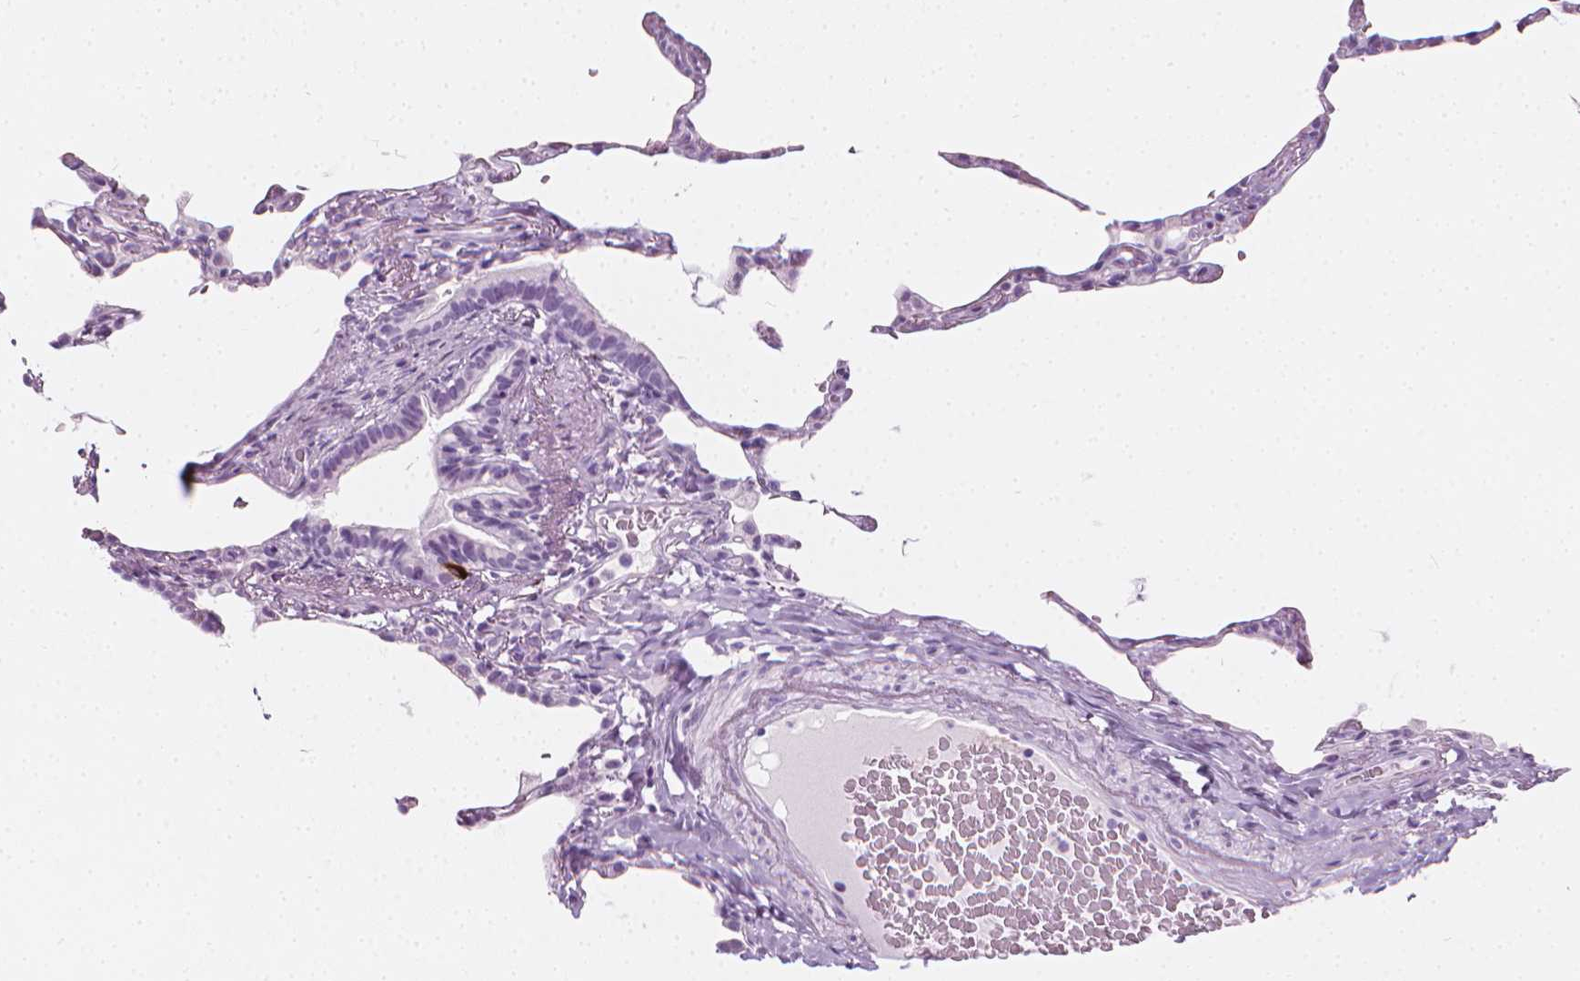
{"staining": {"intensity": "negative", "quantity": "none", "location": "none"}, "tissue": "lung", "cell_type": "Alveolar cells", "image_type": "normal", "snomed": [{"axis": "morphology", "description": "Normal tissue, NOS"}, {"axis": "topography", "description": "Lung"}], "caption": "IHC of normal lung demonstrates no expression in alveolar cells.", "gene": "SCG3", "patient": {"sex": "female", "age": 57}}